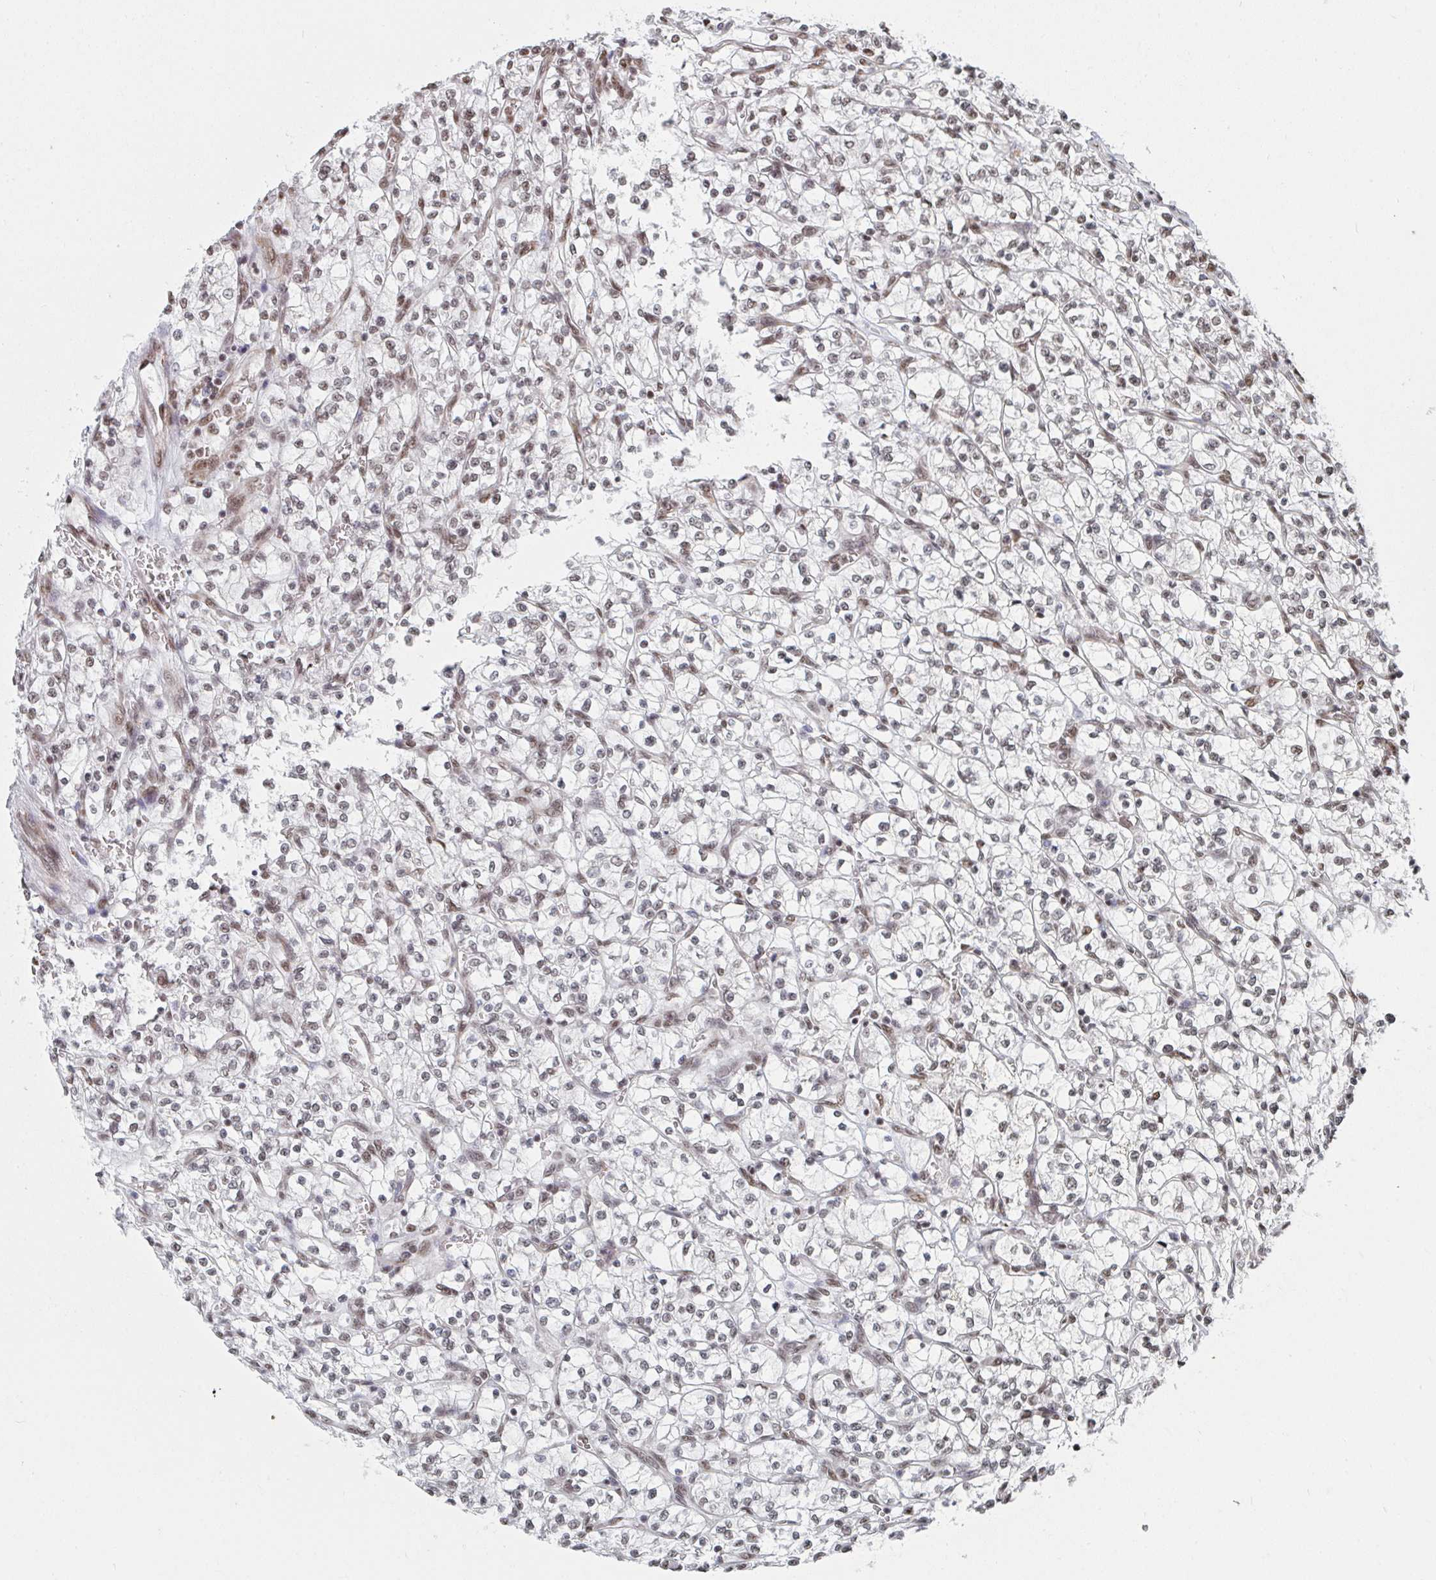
{"staining": {"intensity": "weak", "quantity": "<25%", "location": "nuclear"}, "tissue": "renal cancer", "cell_type": "Tumor cells", "image_type": "cancer", "snomed": [{"axis": "morphology", "description": "Adenocarcinoma, NOS"}, {"axis": "topography", "description": "Kidney"}], "caption": "Immunohistochemistry image of neoplastic tissue: renal cancer (adenocarcinoma) stained with DAB reveals no significant protein positivity in tumor cells.", "gene": "MBNL1", "patient": {"sex": "female", "age": 64}}